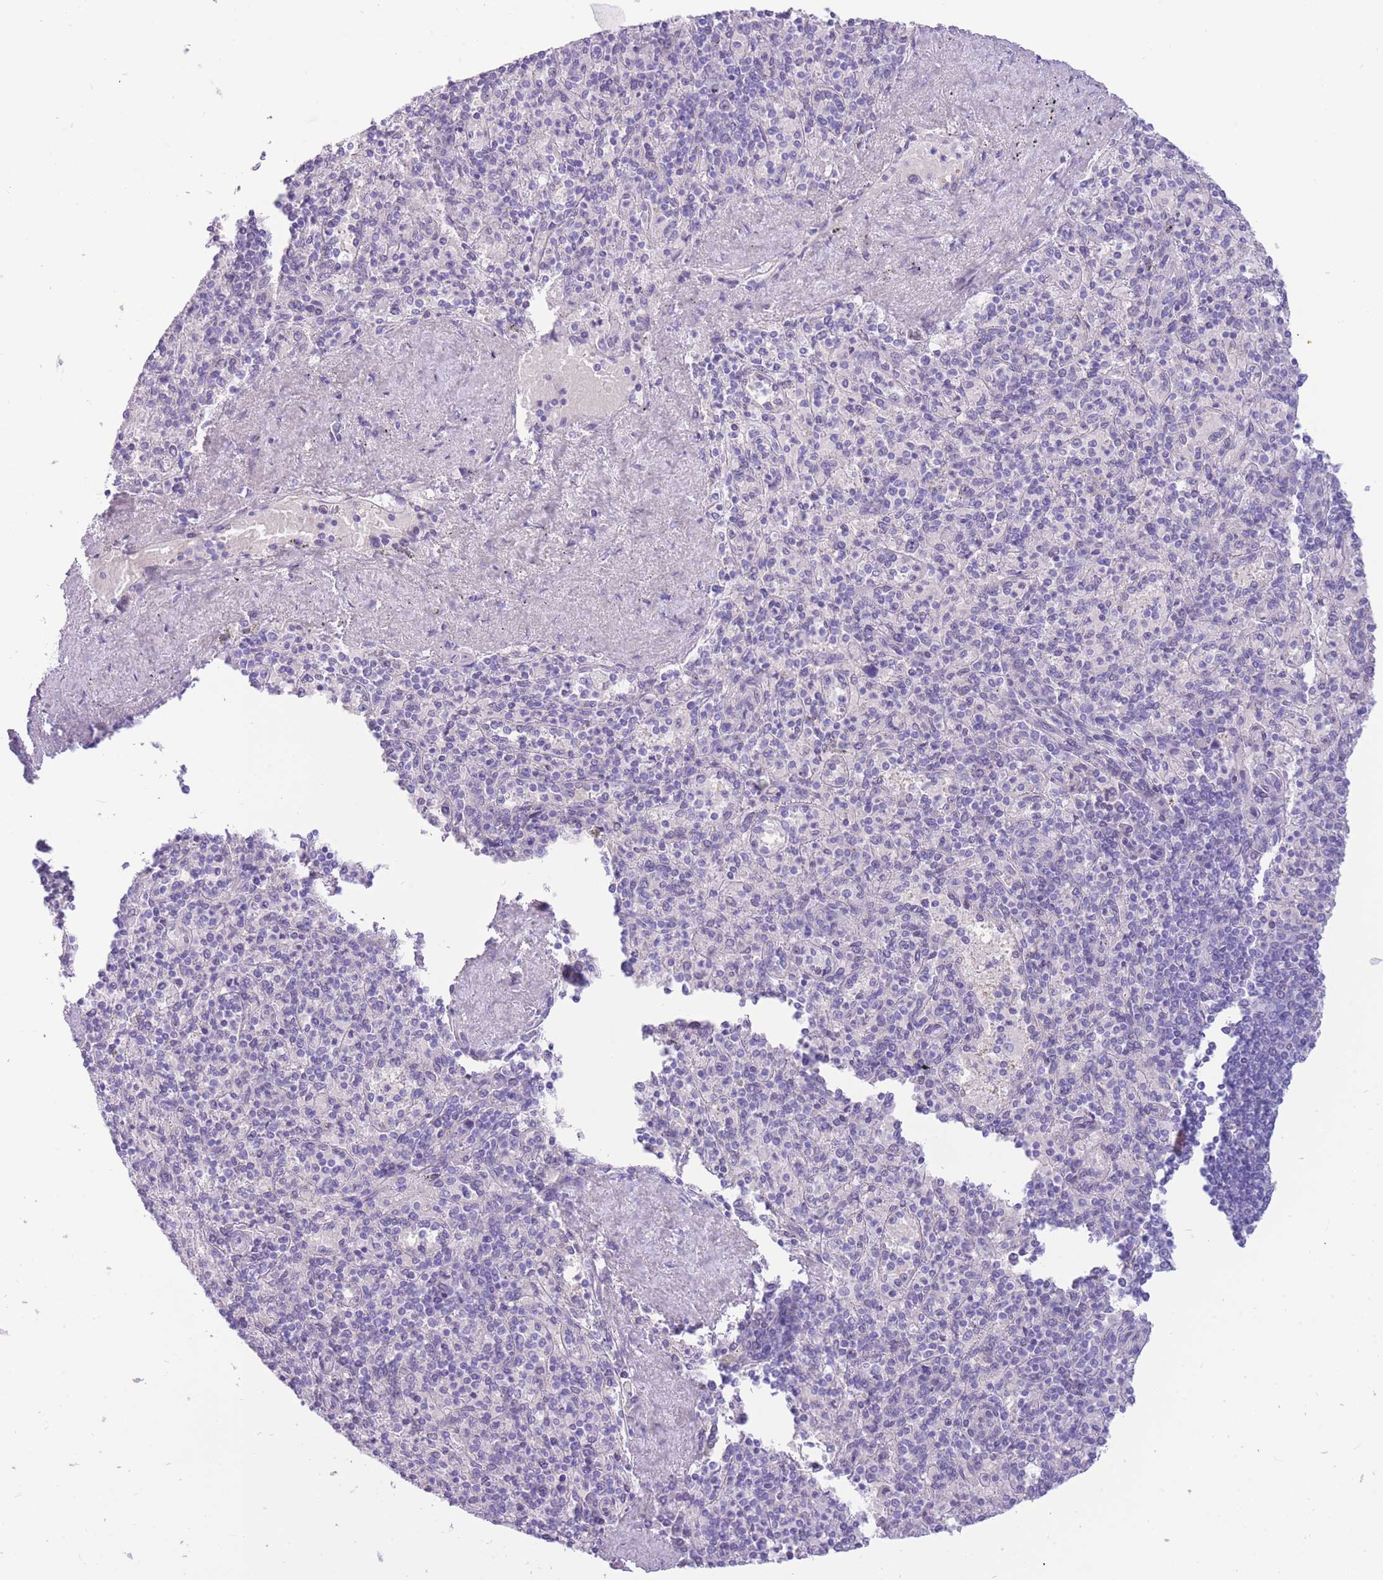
{"staining": {"intensity": "weak", "quantity": "<25%", "location": "cytoplasmic/membranous"}, "tissue": "spleen", "cell_type": "Cells in red pulp", "image_type": "normal", "snomed": [{"axis": "morphology", "description": "Normal tissue, NOS"}, {"axis": "topography", "description": "Spleen"}], "caption": "Immunohistochemical staining of normal spleen displays no significant positivity in cells in red pulp.", "gene": "SULT1A1", "patient": {"sex": "male", "age": 82}}